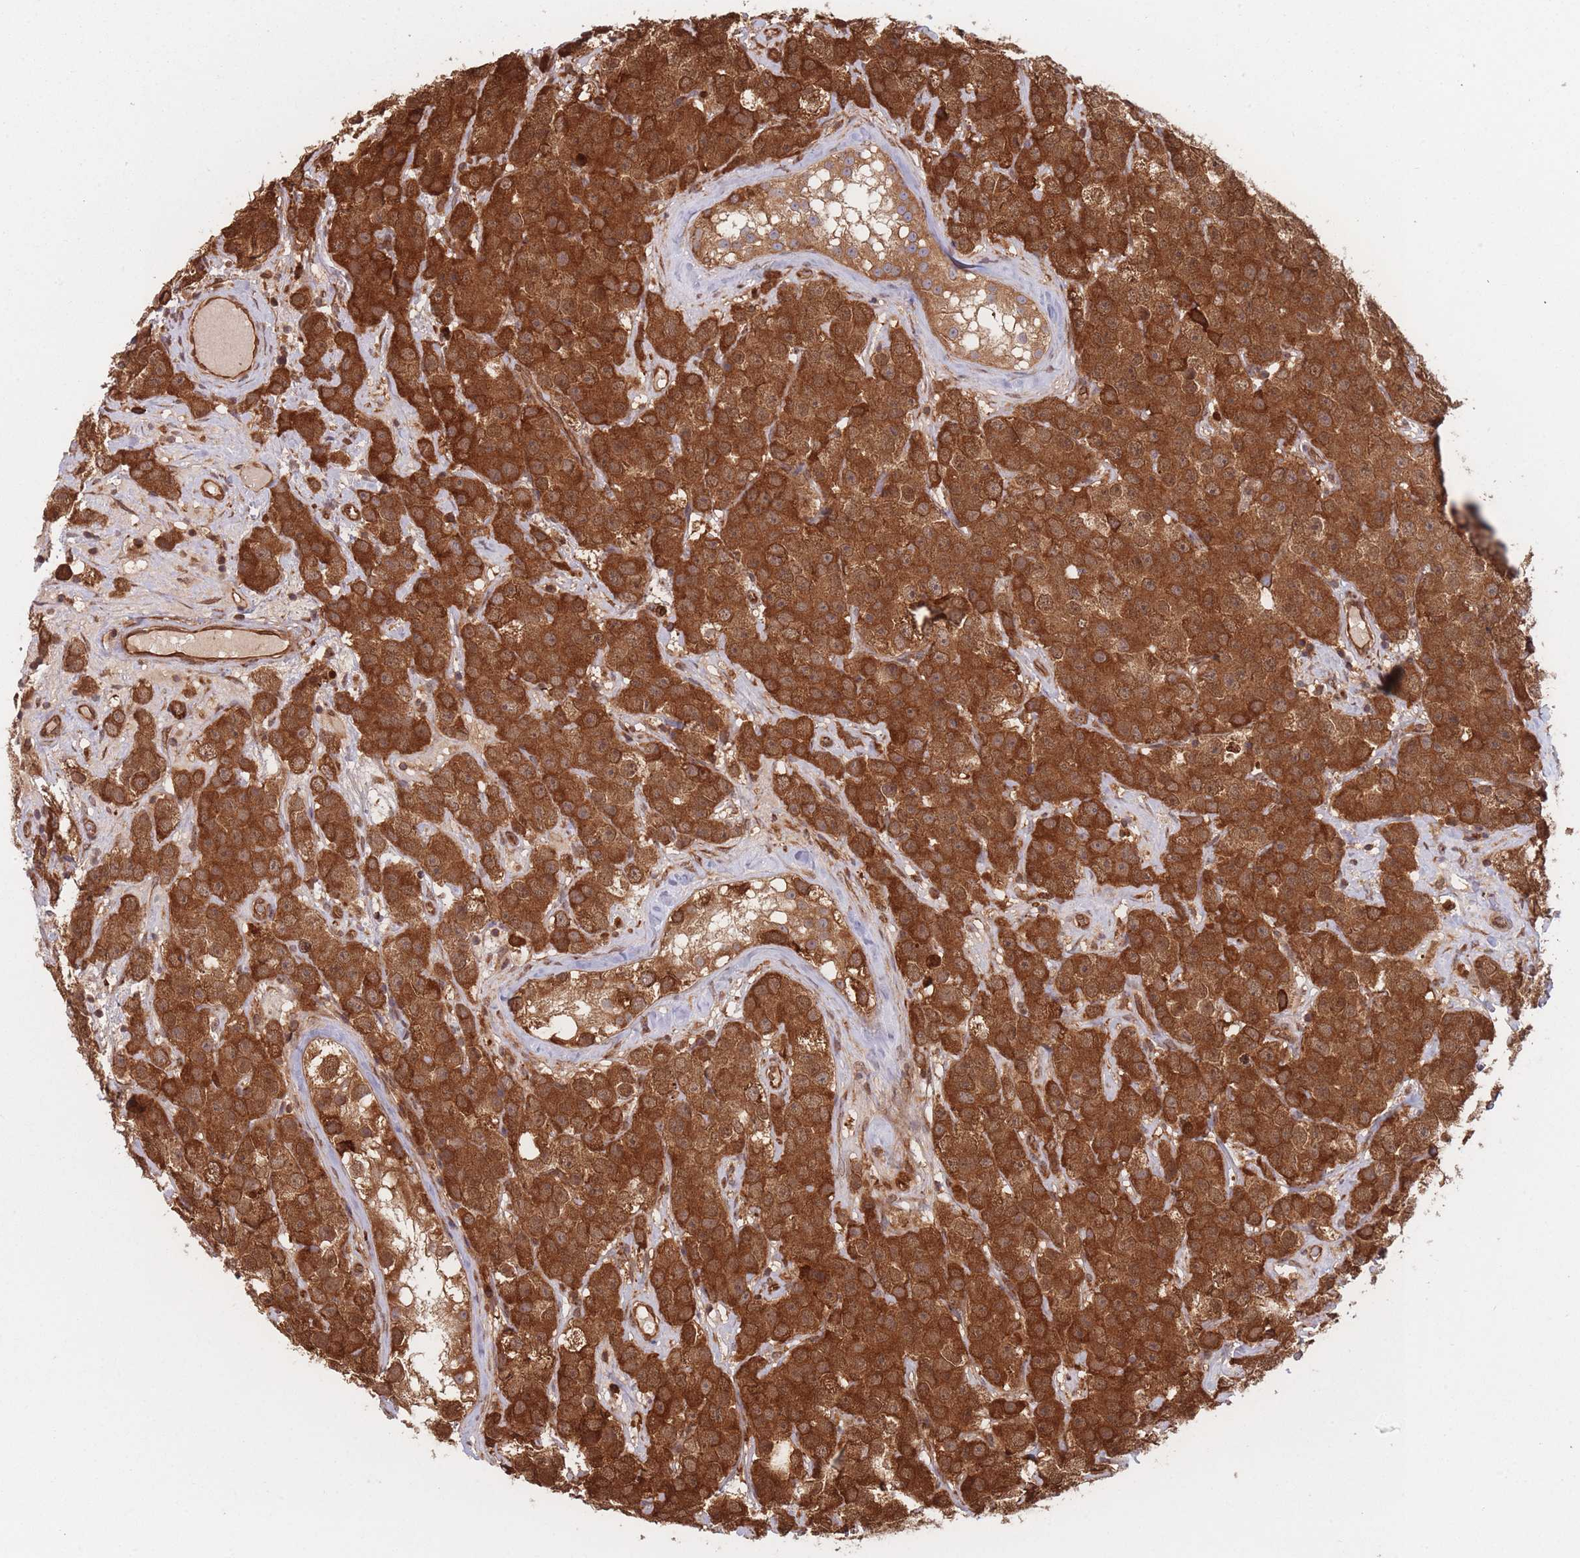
{"staining": {"intensity": "strong", "quantity": ">75%", "location": "cytoplasmic/membranous"}, "tissue": "testis cancer", "cell_type": "Tumor cells", "image_type": "cancer", "snomed": [{"axis": "morphology", "description": "Seminoma, NOS"}, {"axis": "topography", "description": "Testis"}], "caption": "An immunohistochemistry (IHC) histopathology image of tumor tissue is shown. Protein staining in brown highlights strong cytoplasmic/membranous positivity in seminoma (testis) within tumor cells.", "gene": "PODXL2", "patient": {"sex": "male", "age": 28}}